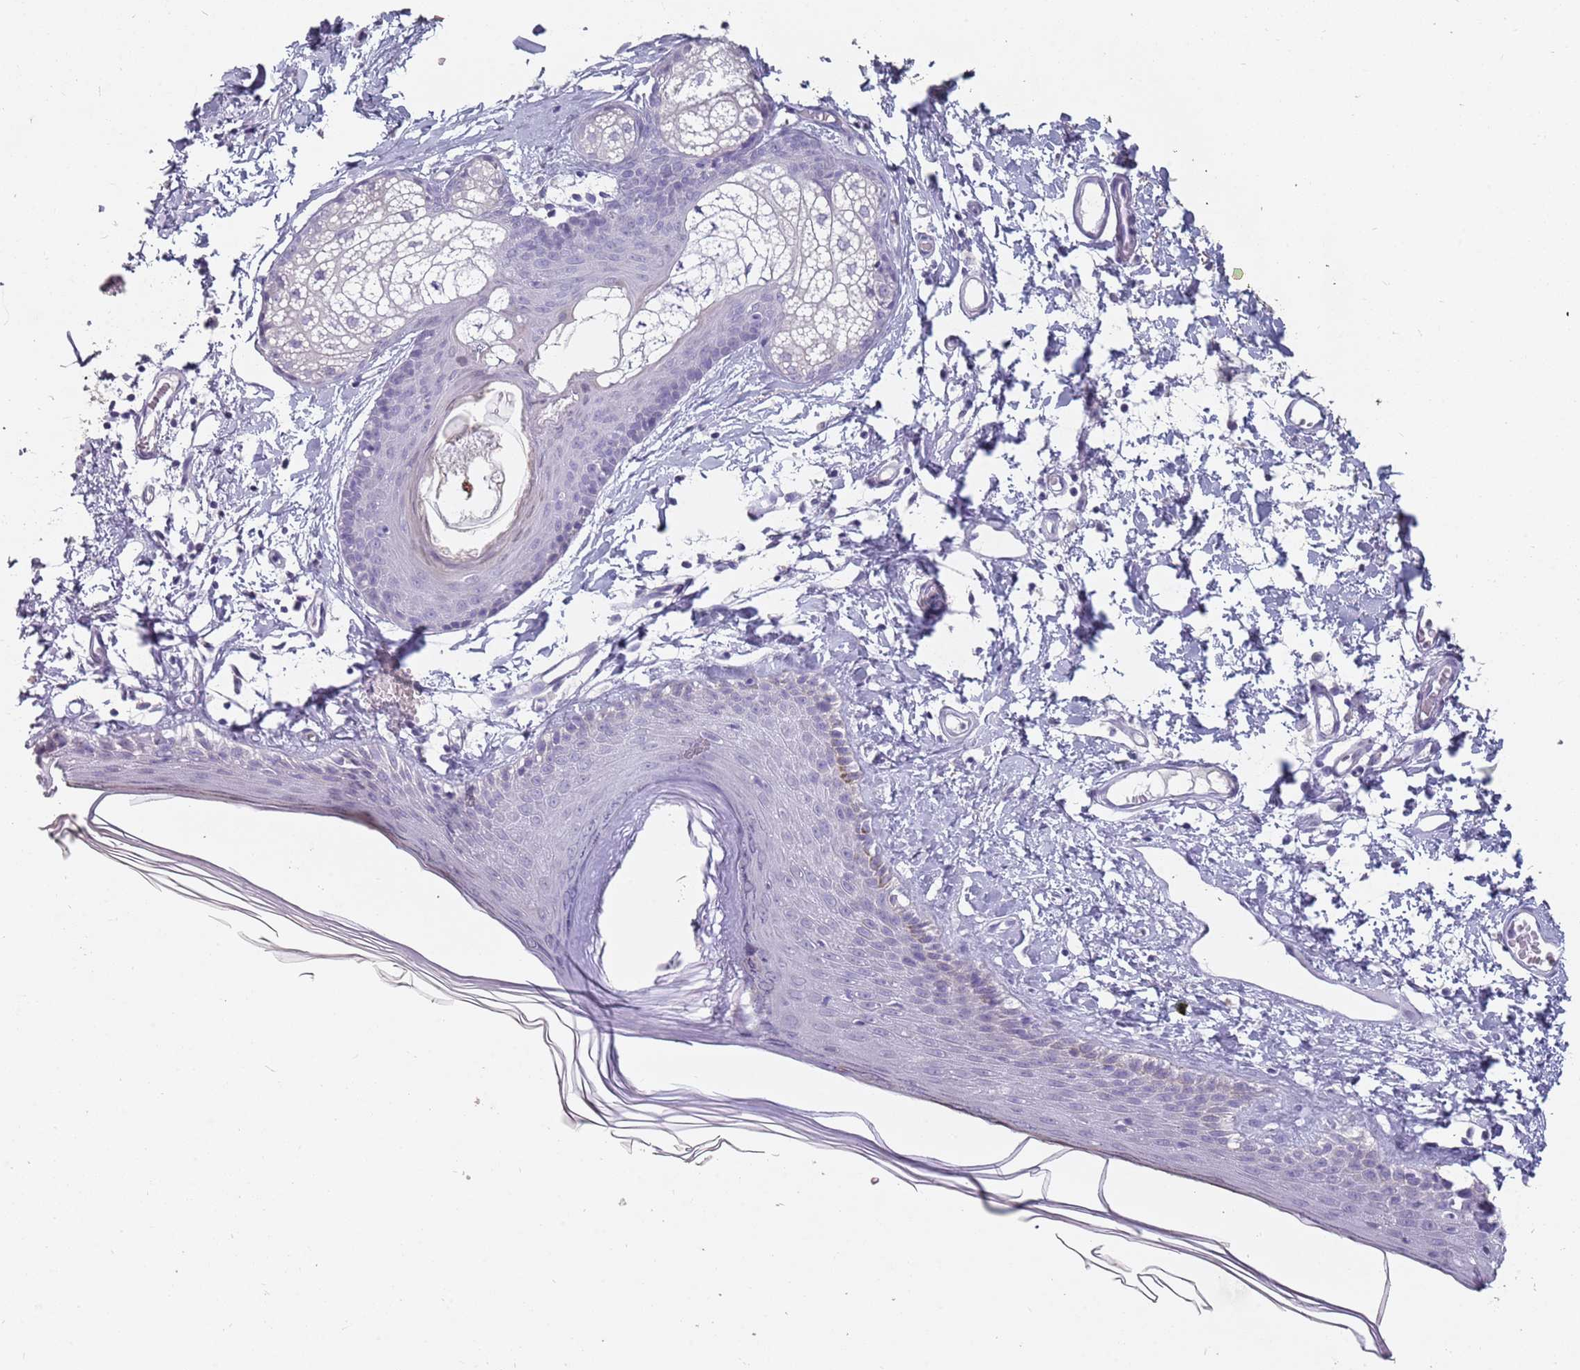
{"staining": {"intensity": "negative", "quantity": "none", "location": "none"}, "tissue": "skin", "cell_type": "Epidermal cells", "image_type": "normal", "snomed": [{"axis": "morphology", "description": "Normal tissue, NOS"}, {"axis": "topography", "description": "Adipose tissue"}, {"axis": "topography", "description": "Vascular tissue"}, {"axis": "topography", "description": "Vulva"}, {"axis": "topography", "description": "Peripheral nerve tissue"}], "caption": "DAB (3,3'-diaminobenzidine) immunohistochemical staining of normal human skin shows no significant positivity in epidermal cells. Brightfield microscopy of immunohistochemistry stained with DAB (brown) and hematoxylin (blue), captured at high magnification.", "gene": "DDX4", "patient": {"sex": "female", "age": 86}}